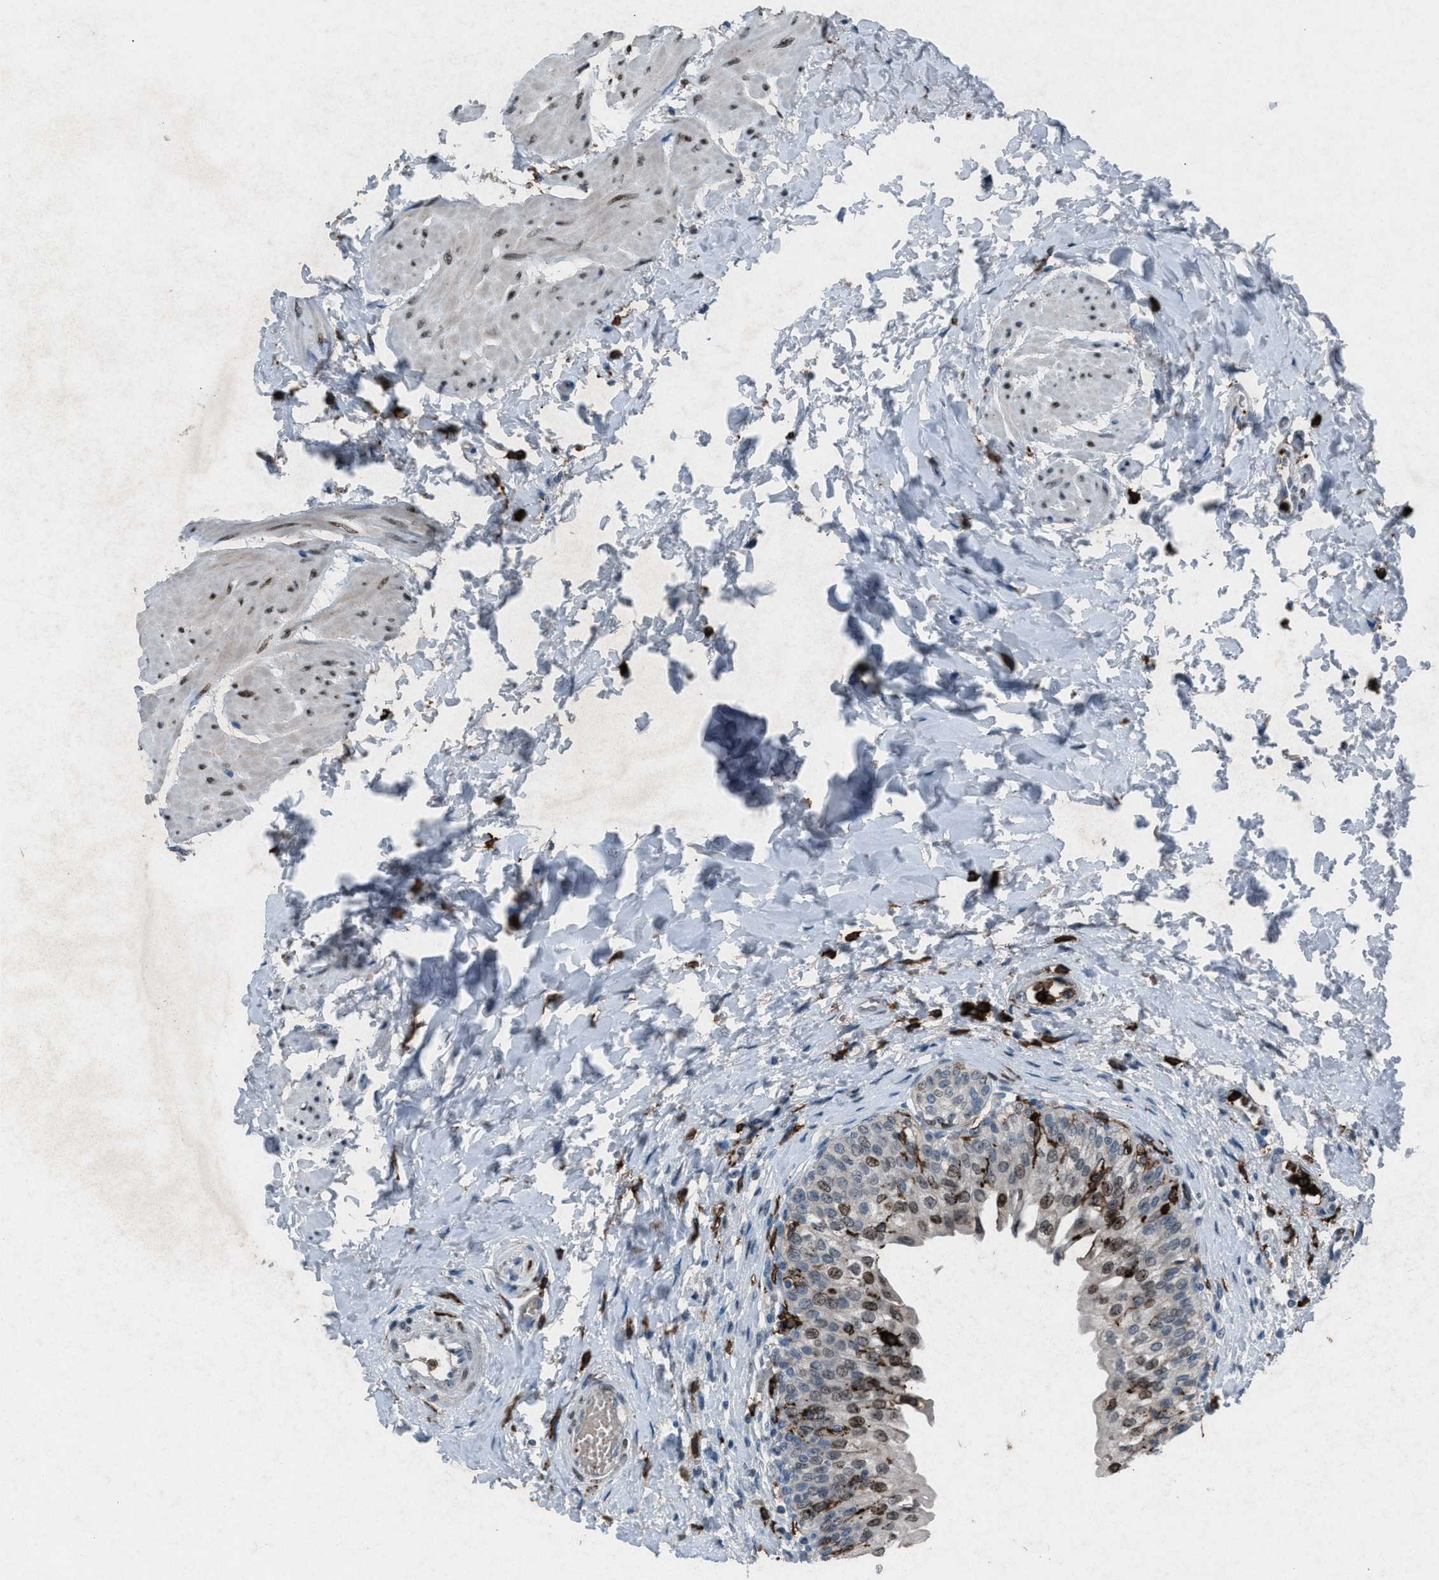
{"staining": {"intensity": "strong", "quantity": "25%-75%", "location": "nuclear"}, "tissue": "urinary bladder", "cell_type": "Urothelial cells", "image_type": "normal", "snomed": [{"axis": "morphology", "description": "Normal tissue, NOS"}, {"axis": "topography", "description": "Urinary bladder"}], "caption": "A brown stain shows strong nuclear positivity of a protein in urothelial cells of unremarkable urinary bladder. (DAB (3,3'-diaminobenzidine) IHC, brown staining for protein, blue staining for nuclei).", "gene": "FCER1G", "patient": {"sex": "male", "age": 55}}